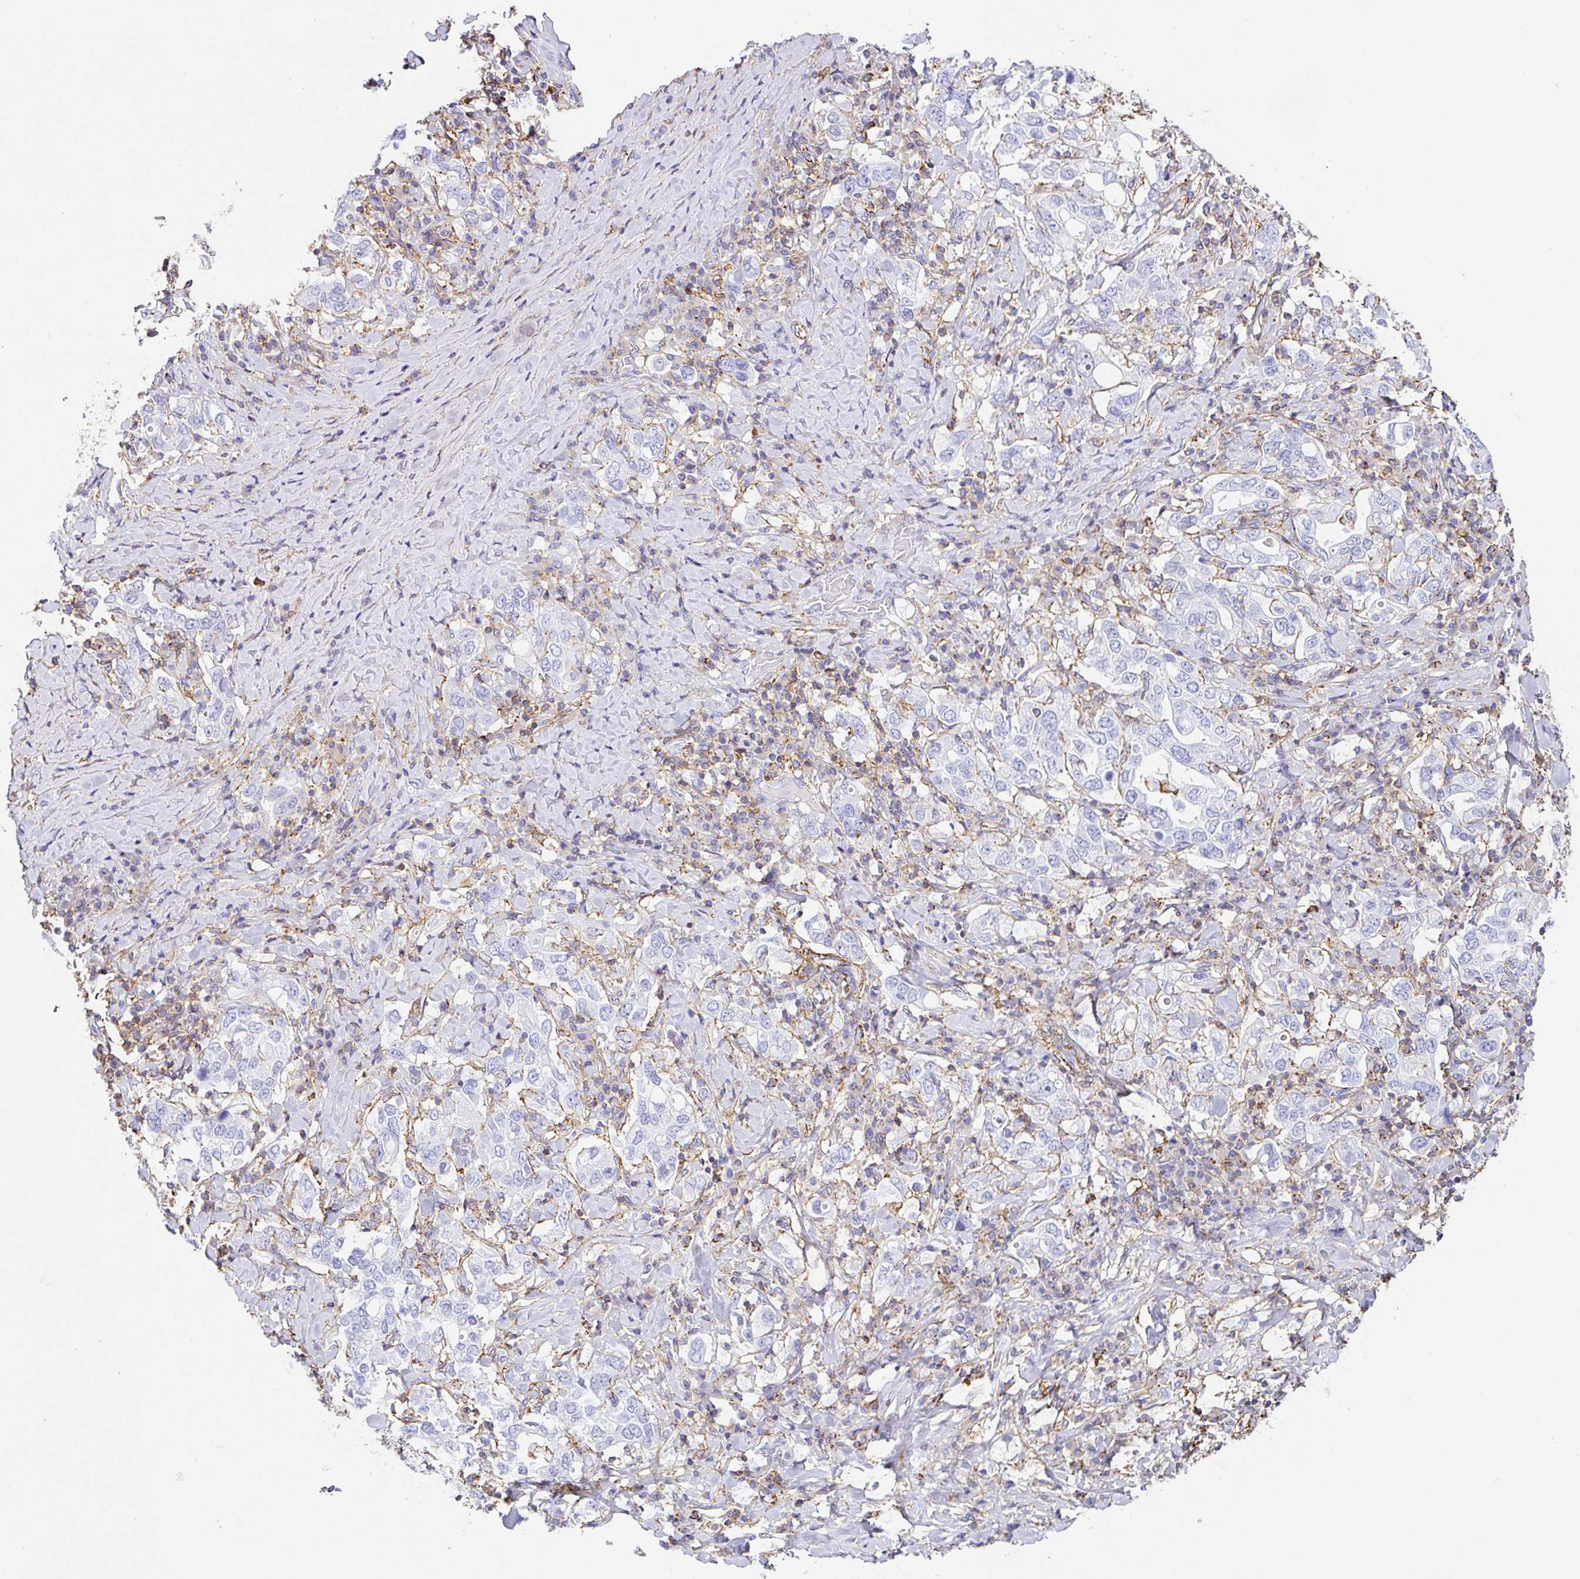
{"staining": {"intensity": "negative", "quantity": "none", "location": "none"}, "tissue": "stomach cancer", "cell_type": "Tumor cells", "image_type": "cancer", "snomed": [{"axis": "morphology", "description": "Adenocarcinoma, NOS"}, {"axis": "topography", "description": "Stomach, upper"}], "caption": "This image is of stomach adenocarcinoma stained with immunohistochemistry (IHC) to label a protein in brown with the nuclei are counter-stained blue. There is no positivity in tumor cells. Brightfield microscopy of immunohistochemistry (IHC) stained with DAB (brown) and hematoxylin (blue), captured at high magnification.", "gene": "MTTP", "patient": {"sex": "male", "age": 62}}